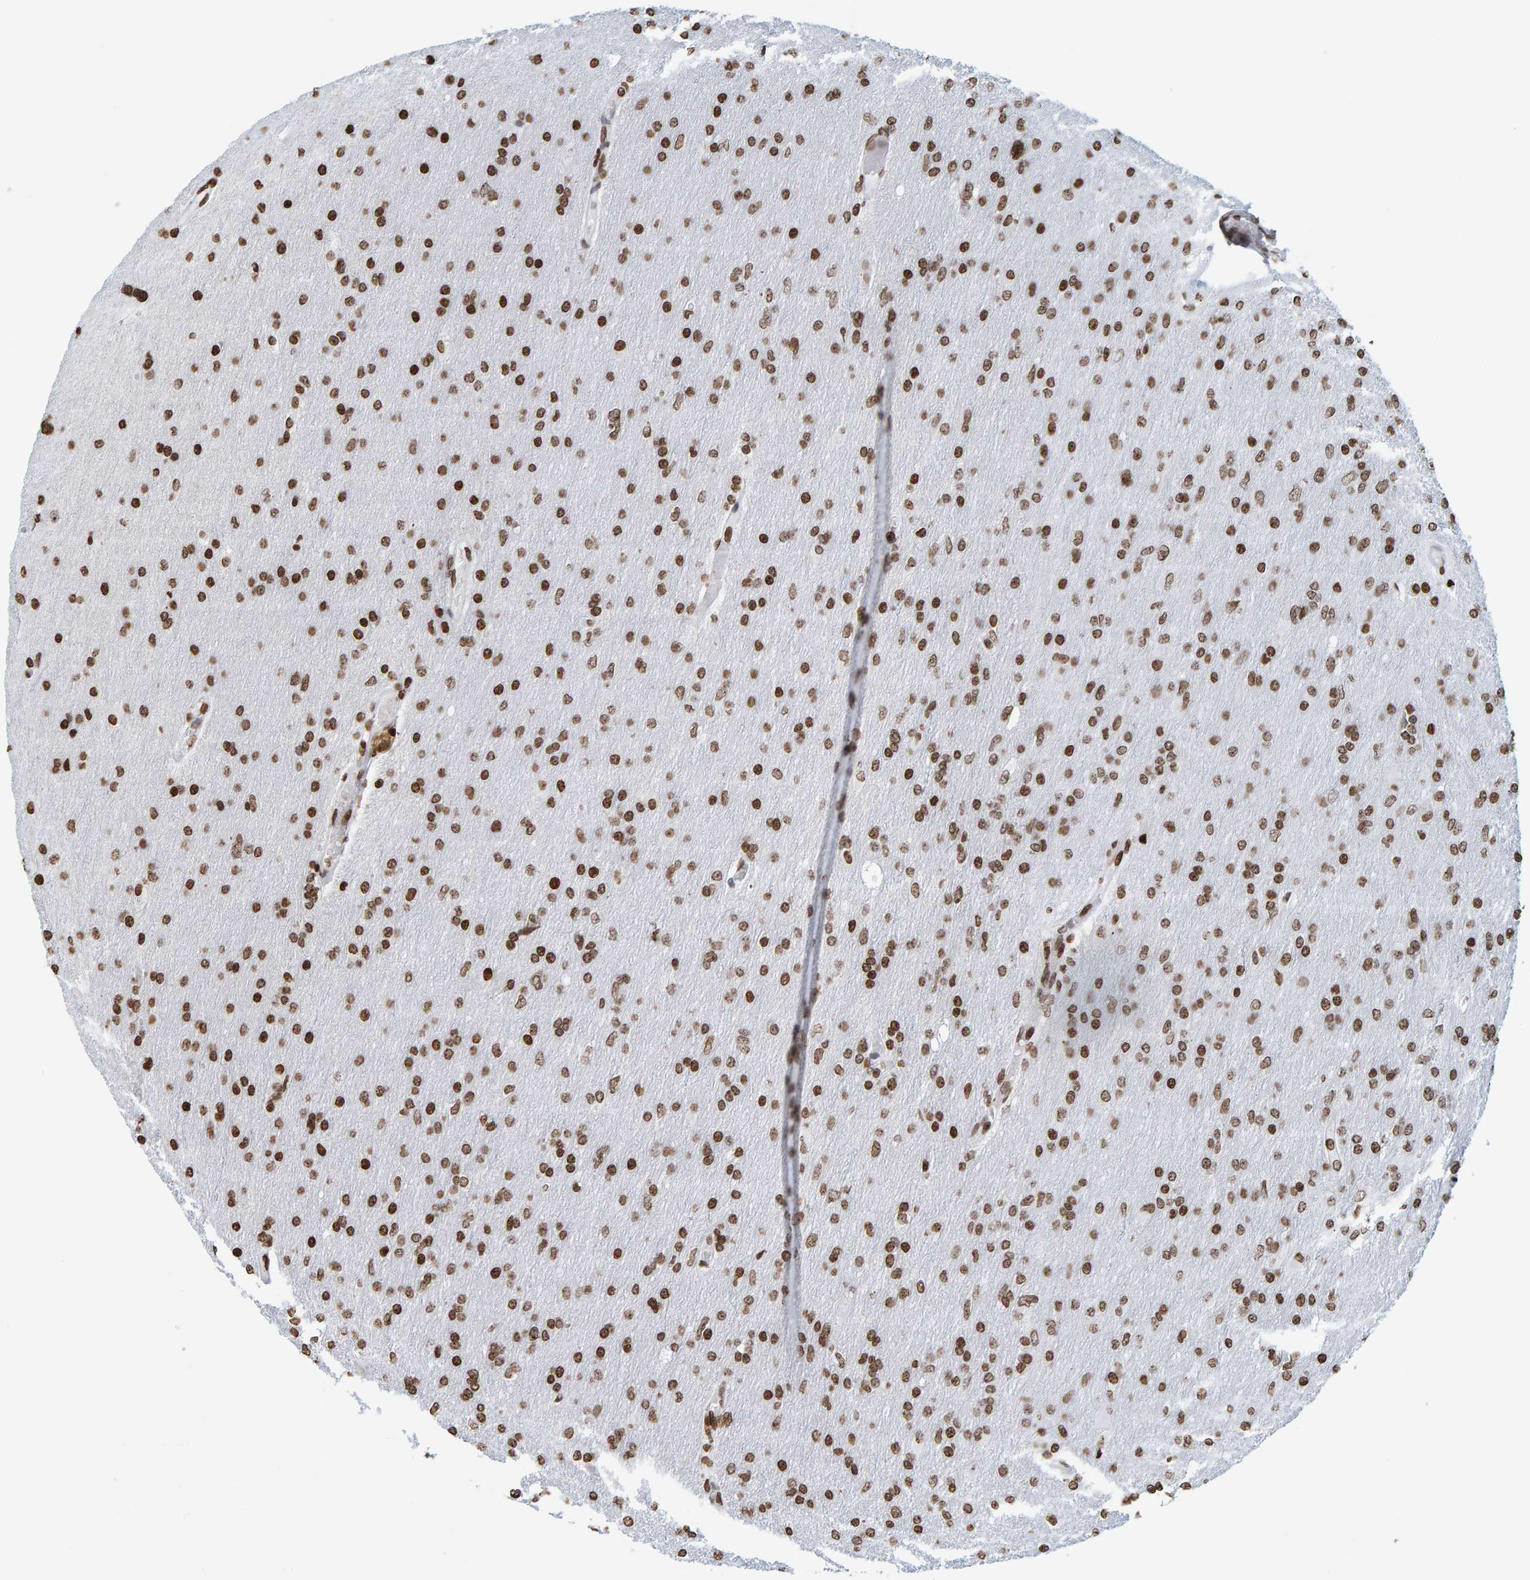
{"staining": {"intensity": "strong", "quantity": ">75%", "location": "nuclear"}, "tissue": "glioma", "cell_type": "Tumor cells", "image_type": "cancer", "snomed": [{"axis": "morphology", "description": "Glioma, malignant, High grade"}, {"axis": "topography", "description": "Cerebral cortex"}], "caption": "Tumor cells exhibit strong nuclear positivity in approximately >75% of cells in glioma. The staining was performed using DAB to visualize the protein expression in brown, while the nuclei were stained in blue with hematoxylin (Magnification: 20x).", "gene": "BRF2", "patient": {"sex": "female", "age": 36}}